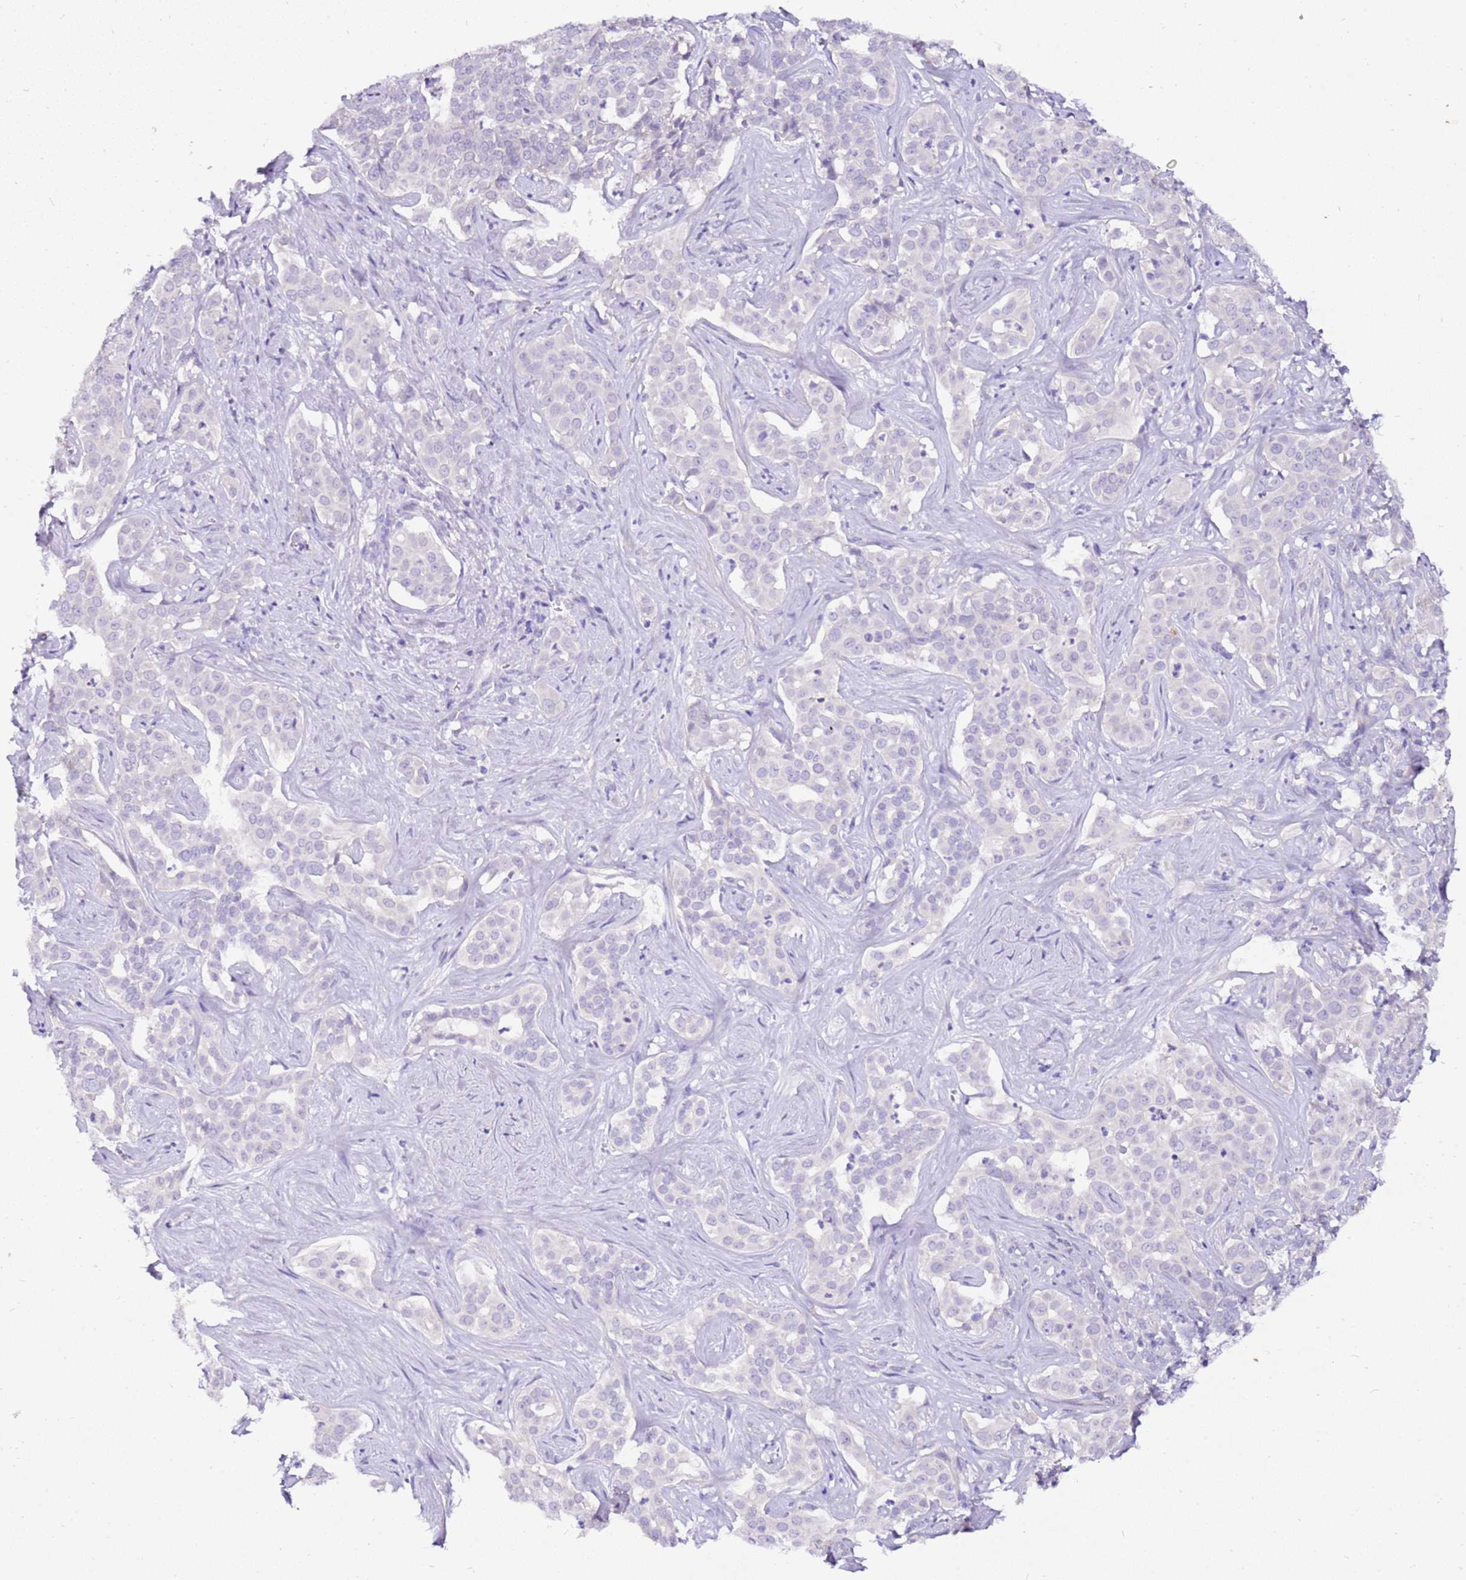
{"staining": {"intensity": "negative", "quantity": "none", "location": "none"}, "tissue": "liver cancer", "cell_type": "Tumor cells", "image_type": "cancer", "snomed": [{"axis": "morphology", "description": "Cholangiocarcinoma"}, {"axis": "topography", "description": "Liver"}], "caption": "Liver cancer was stained to show a protein in brown. There is no significant staining in tumor cells.", "gene": "DCDC2B", "patient": {"sex": "male", "age": 67}}